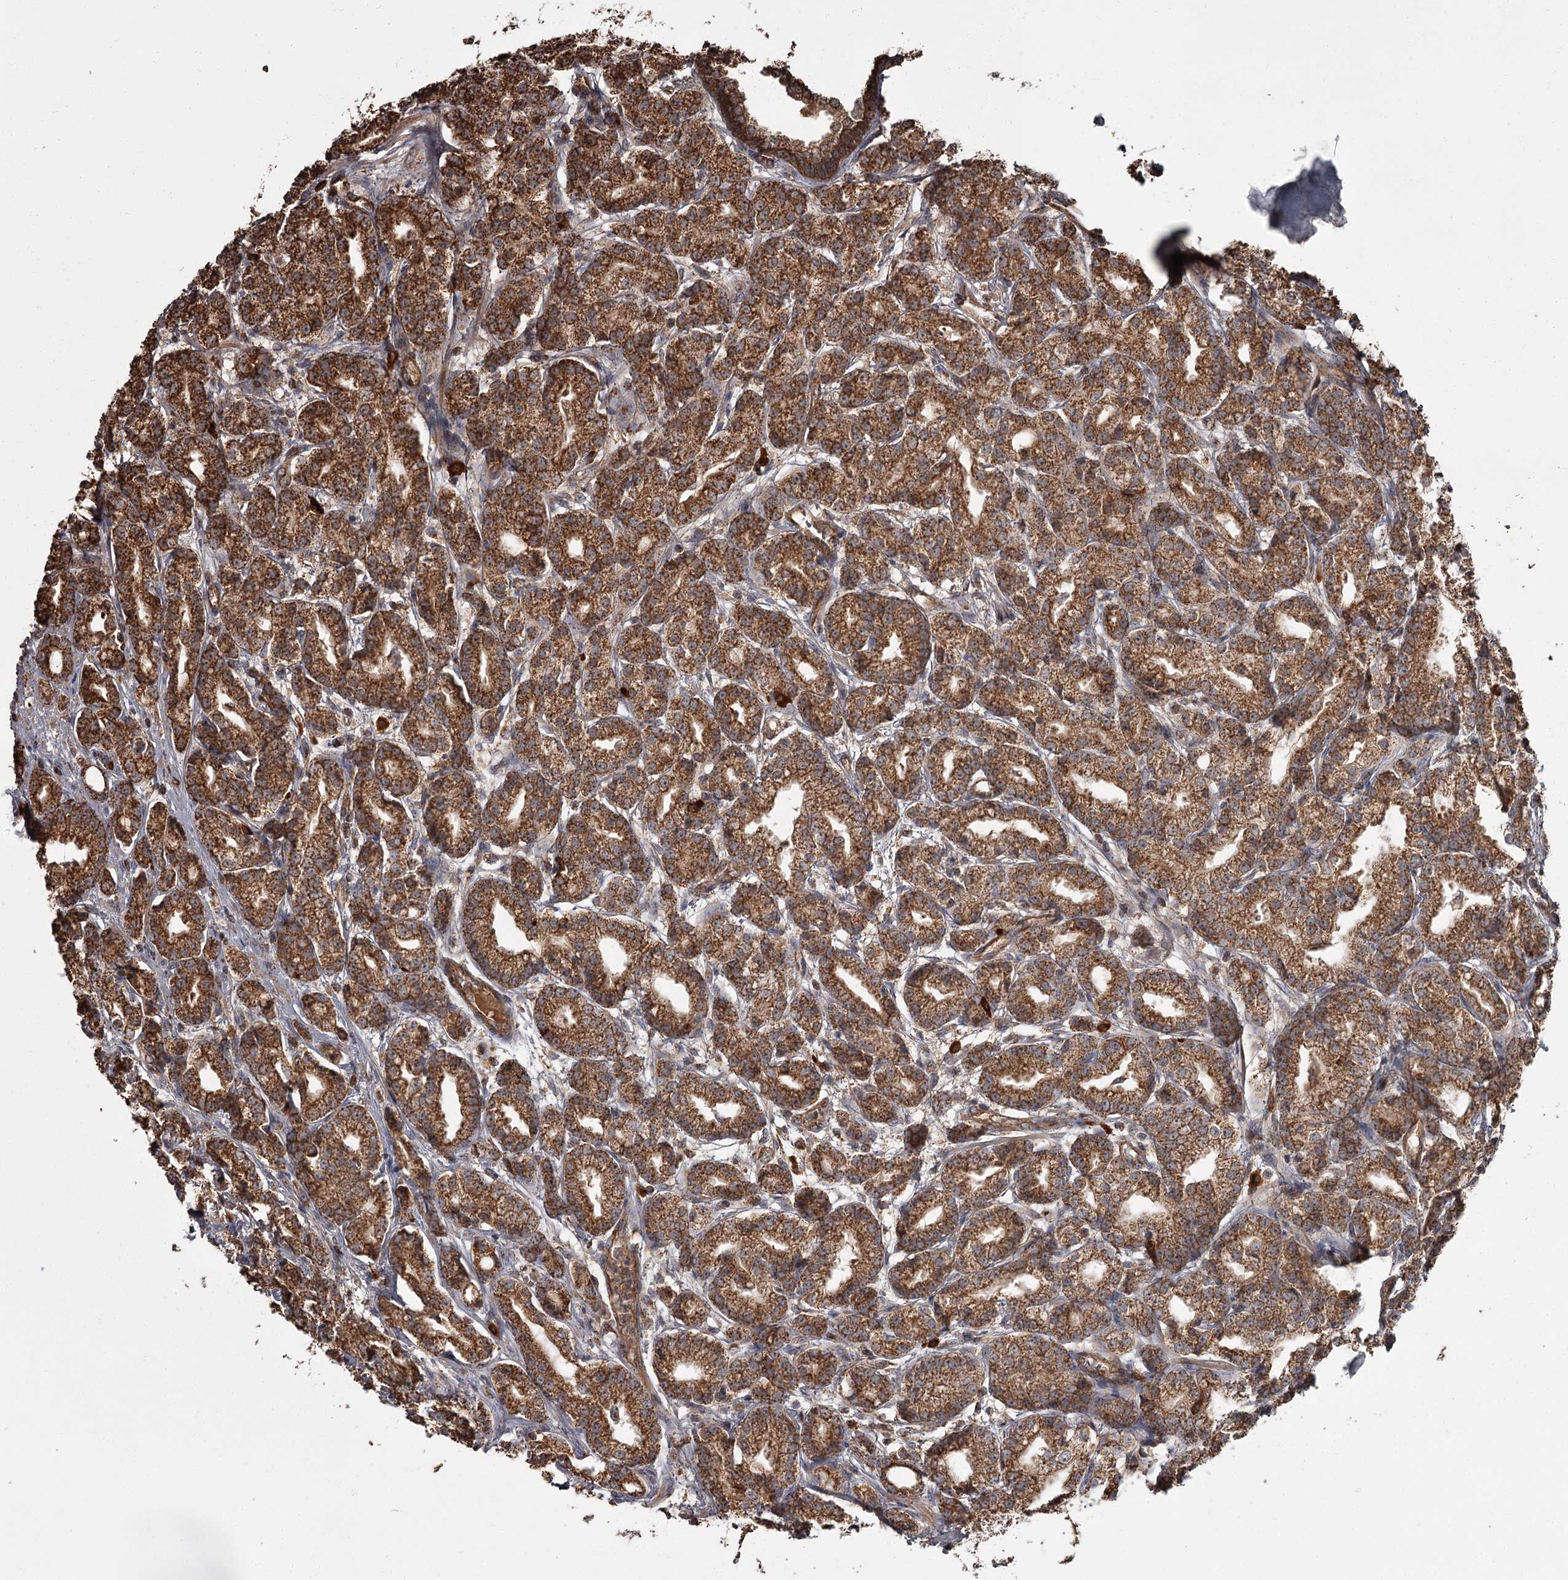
{"staining": {"intensity": "strong", "quantity": ">75%", "location": "cytoplasmic/membranous"}, "tissue": "prostate cancer", "cell_type": "Tumor cells", "image_type": "cancer", "snomed": [{"axis": "morphology", "description": "Adenocarcinoma, High grade"}, {"axis": "topography", "description": "Prostate"}], "caption": "Approximately >75% of tumor cells in adenocarcinoma (high-grade) (prostate) exhibit strong cytoplasmic/membranous protein expression as visualized by brown immunohistochemical staining.", "gene": "THAP9", "patient": {"sex": "male", "age": 69}}